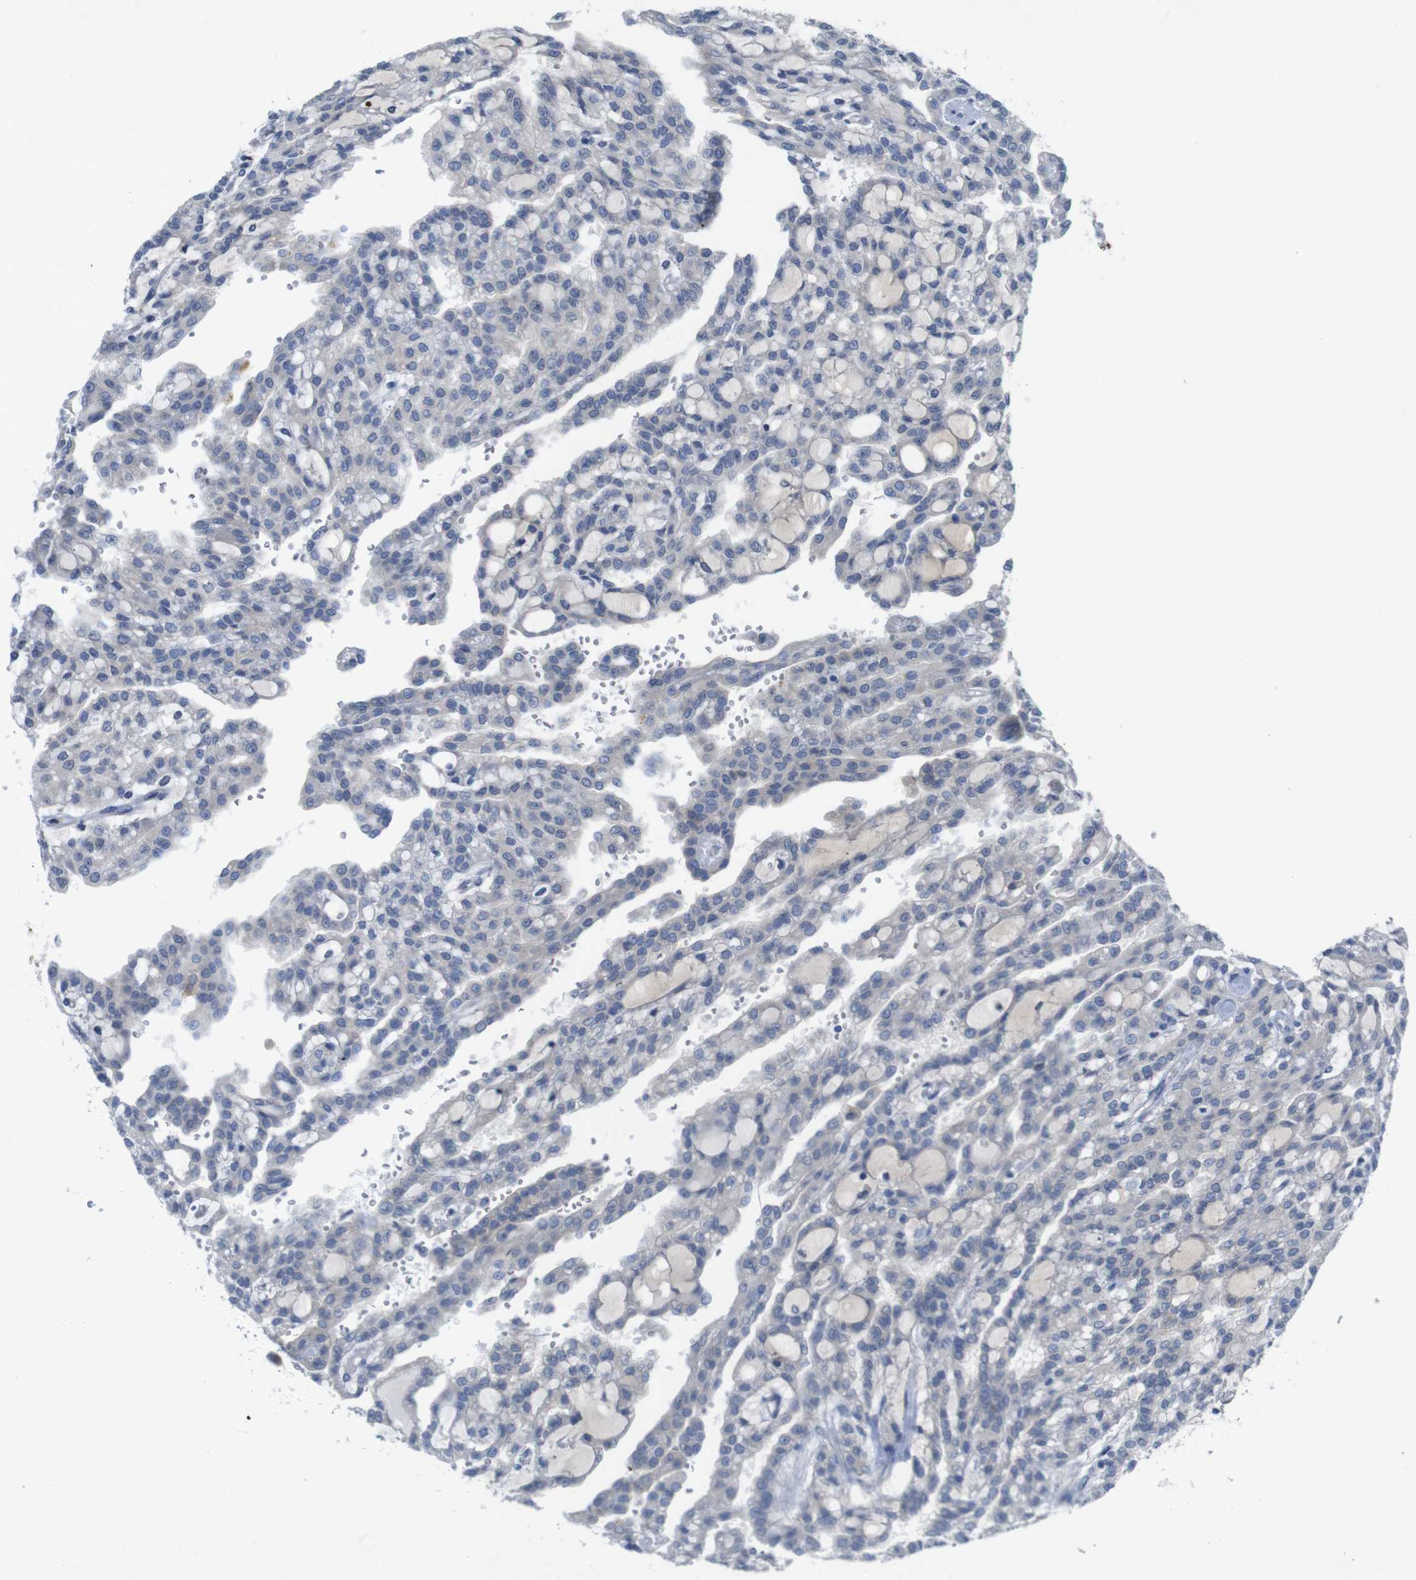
{"staining": {"intensity": "negative", "quantity": "none", "location": "none"}, "tissue": "renal cancer", "cell_type": "Tumor cells", "image_type": "cancer", "snomed": [{"axis": "morphology", "description": "Adenocarcinoma, NOS"}, {"axis": "topography", "description": "Kidney"}], "caption": "A micrograph of human renal cancer (adenocarcinoma) is negative for staining in tumor cells.", "gene": "BCAR3", "patient": {"sex": "male", "age": 63}}